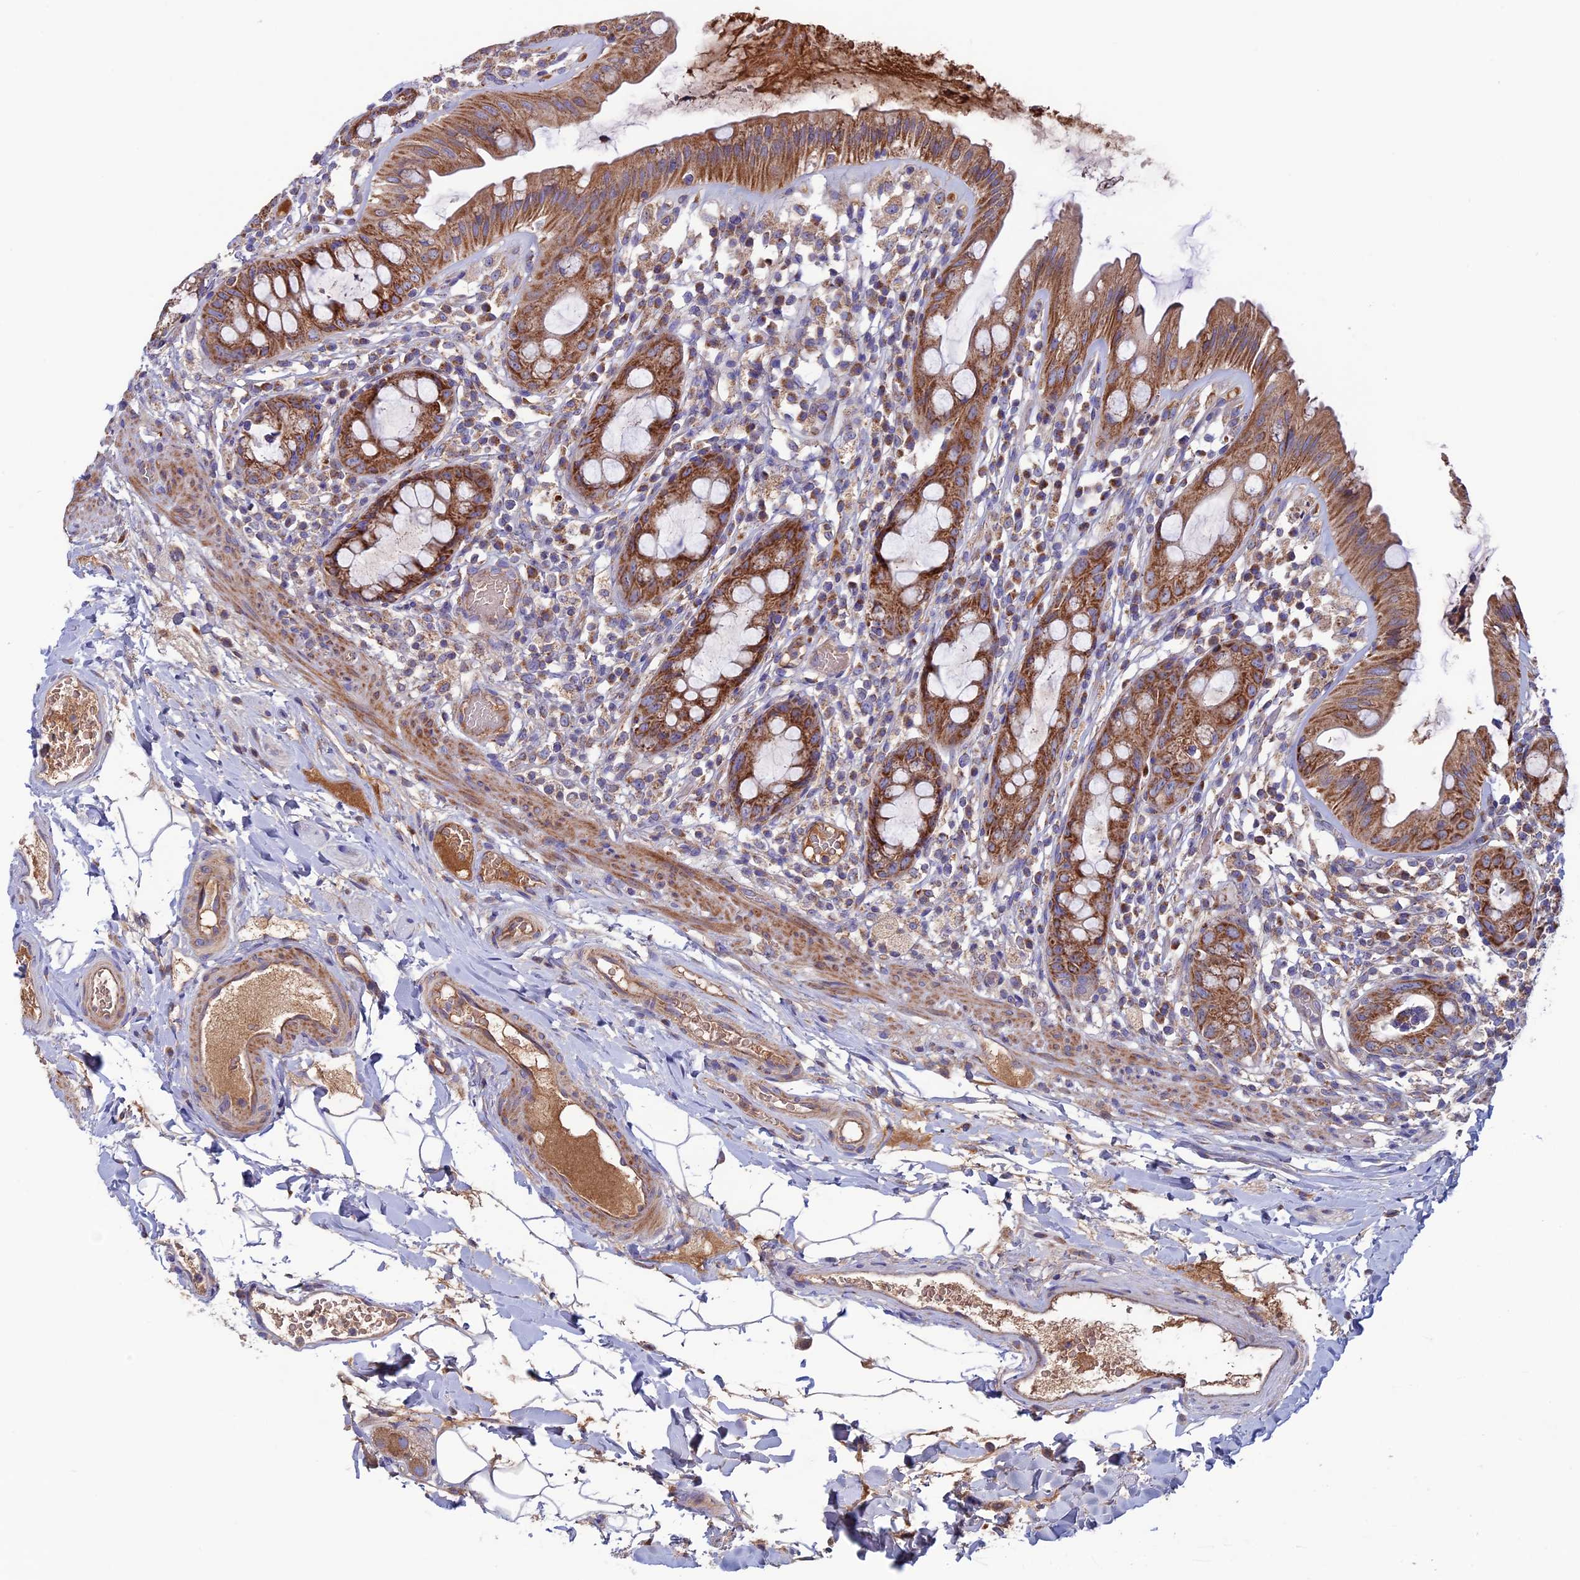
{"staining": {"intensity": "strong", "quantity": ">75%", "location": "cytoplasmic/membranous"}, "tissue": "rectum", "cell_type": "Glandular cells", "image_type": "normal", "snomed": [{"axis": "morphology", "description": "Normal tissue, NOS"}, {"axis": "topography", "description": "Rectum"}], "caption": "DAB (3,3'-diaminobenzidine) immunohistochemical staining of benign human rectum exhibits strong cytoplasmic/membranous protein staining in about >75% of glandular cells. (Brightfield microscopy of DAB IHC at high magnification).", "gene": "SLC15A5", "patient": {"sex": "female", "age": 57}}